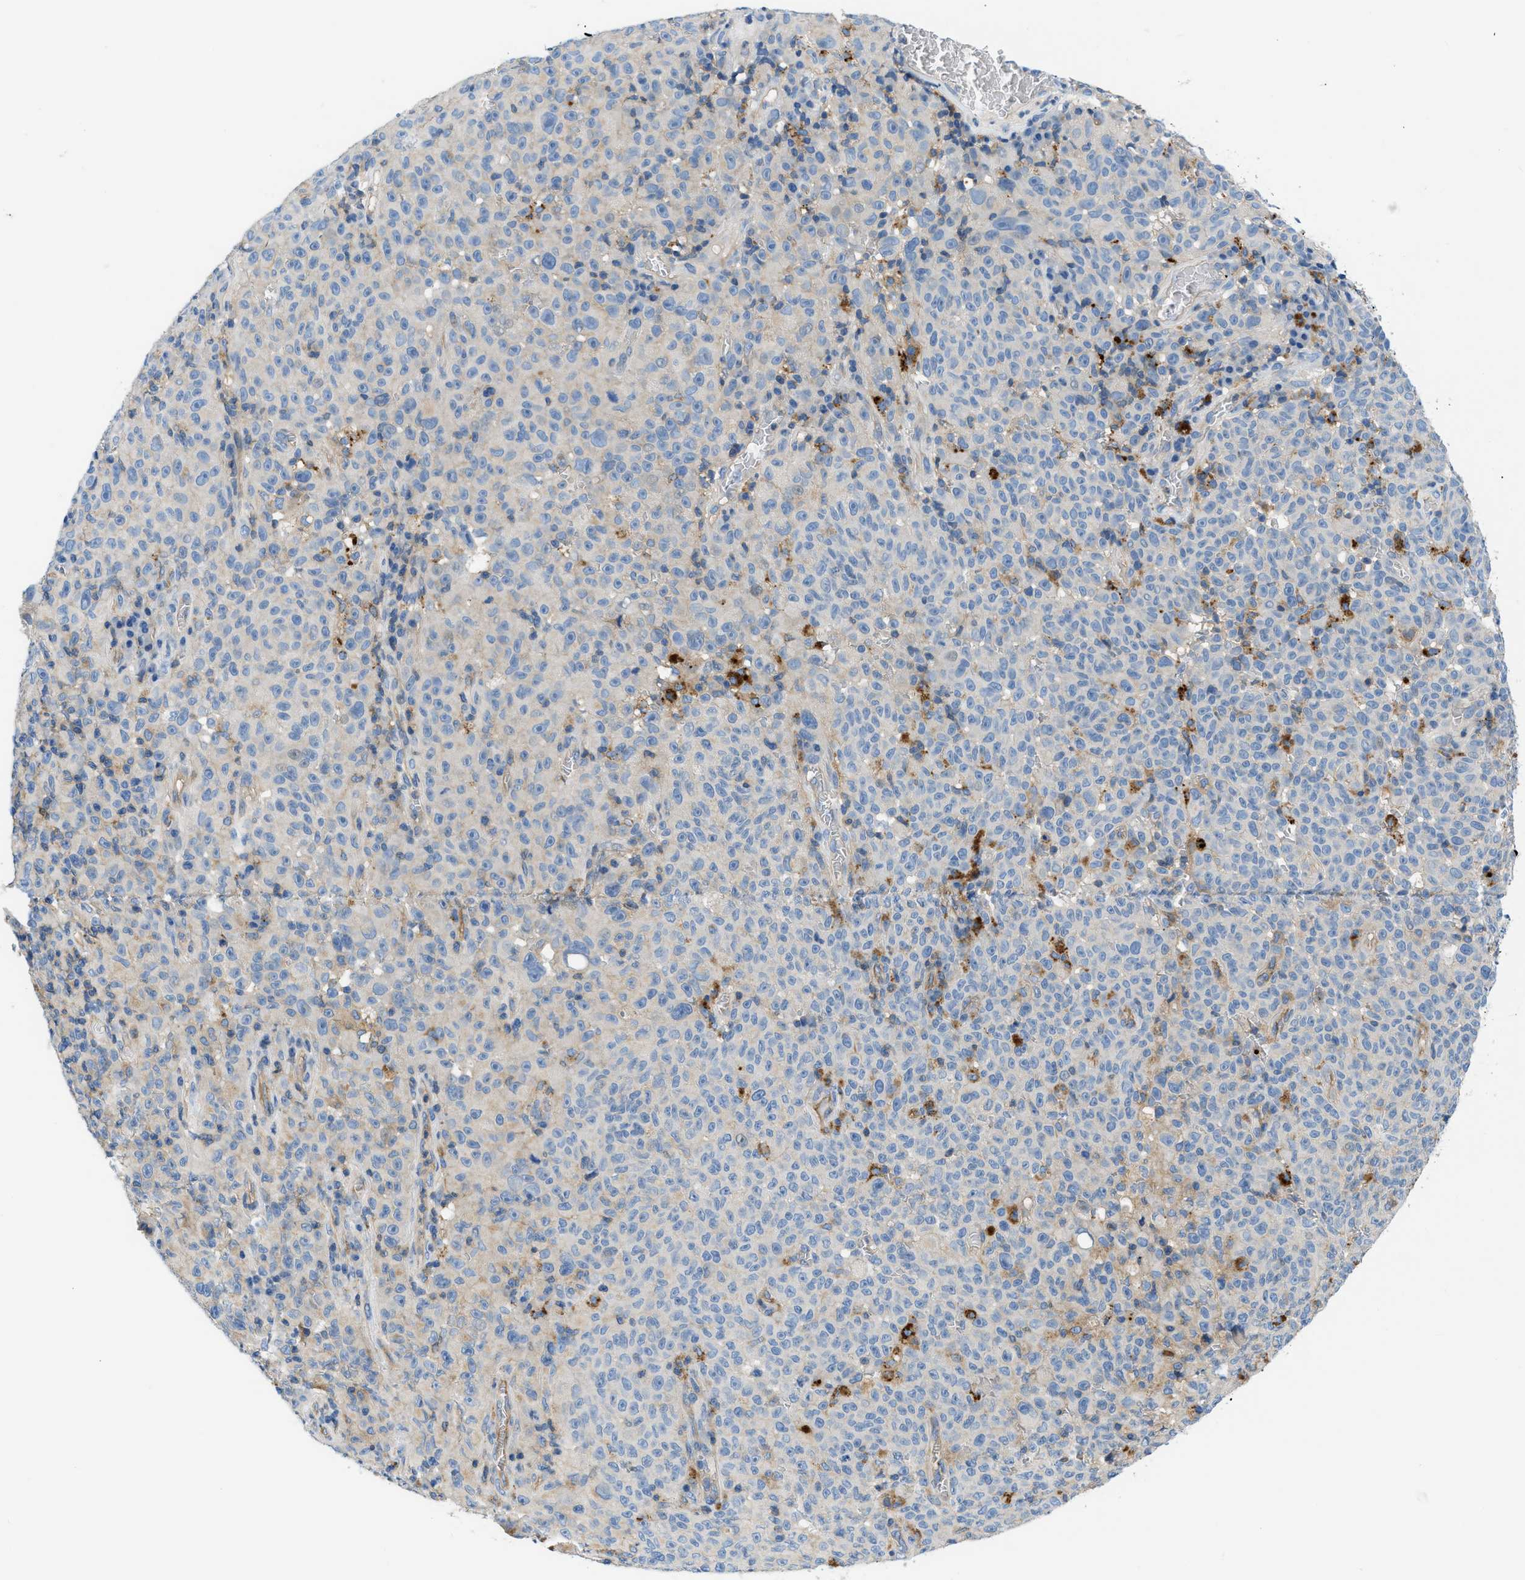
{"staining": {"intensity": "strong", "quantity": "<25%", "location": "cytoplasmic/membranous"}, "tissue": "melanoma", "cell_type": "Tumor cells", "image_type": "cancer", "snomed": [{"axis": "morphology", "description": "Malignant melanoma, NOS"}, {"axis": "topography", "description": "Skin"}], "caption": "Melanoma was stained to show a protein in brown. There is medium levels of strong cytoplasmic/membranous expression in approximately <25% of tumor cells.", "gene": "ORAI1", "patient": {"sex": "female", "age": 82}}